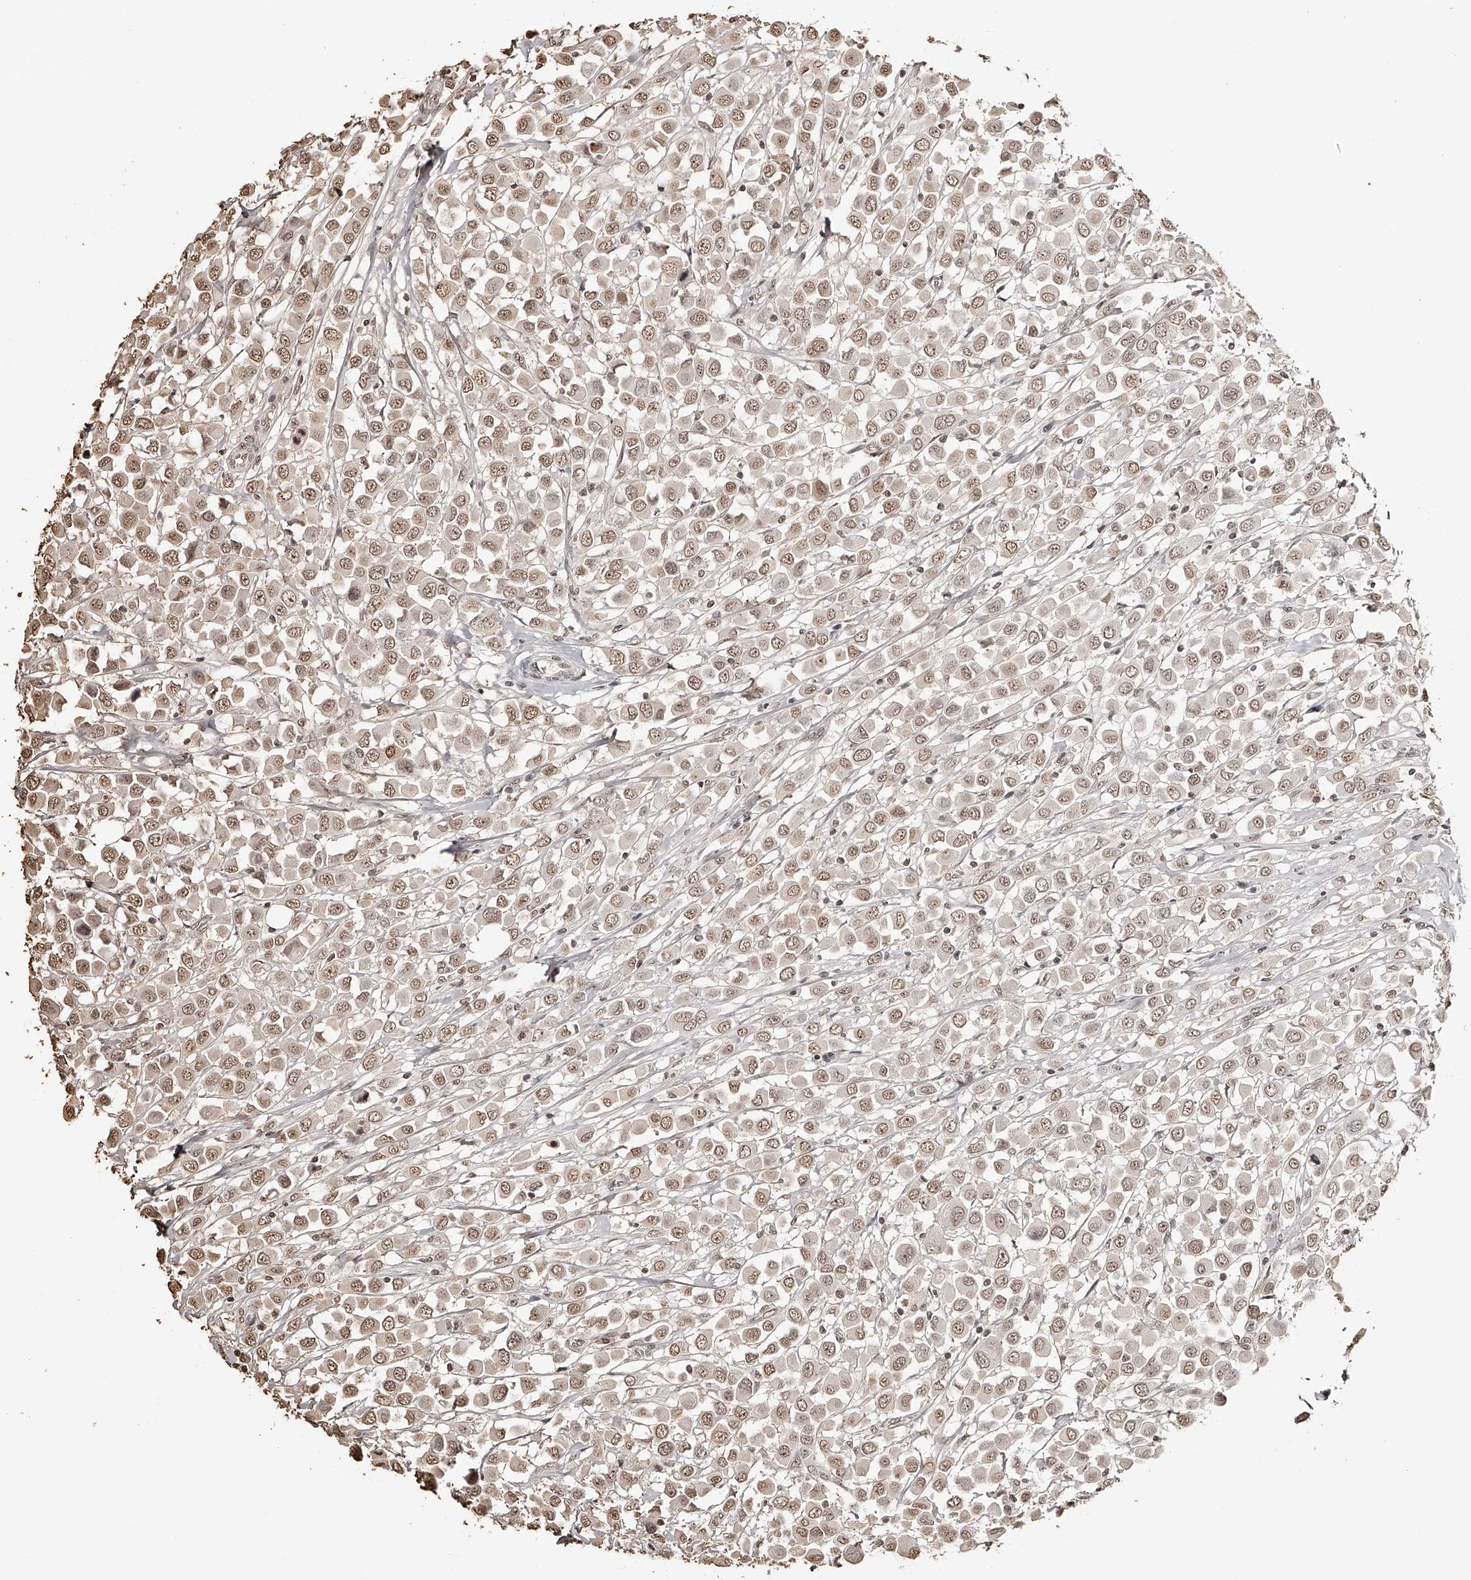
{"staining": {"intensity": "moderate", "quantity": ">75%", "location": "nuclear"}, "tissue": "breast cancer", "cell_type": "Tumor cells", "image_type": "cancer", "snomed": [{"axis": "morphology", "description": "Duct carcinoma"}, {"axis": "topography", "description": "Breast"}], "caption": "Immunohistochemical staining of breast cancer shows moderate nuclear protein positivity in approximately >75% of tumor cells.", "gene": "ZNF503", "patient": {"sex": "female", "age": 61}}